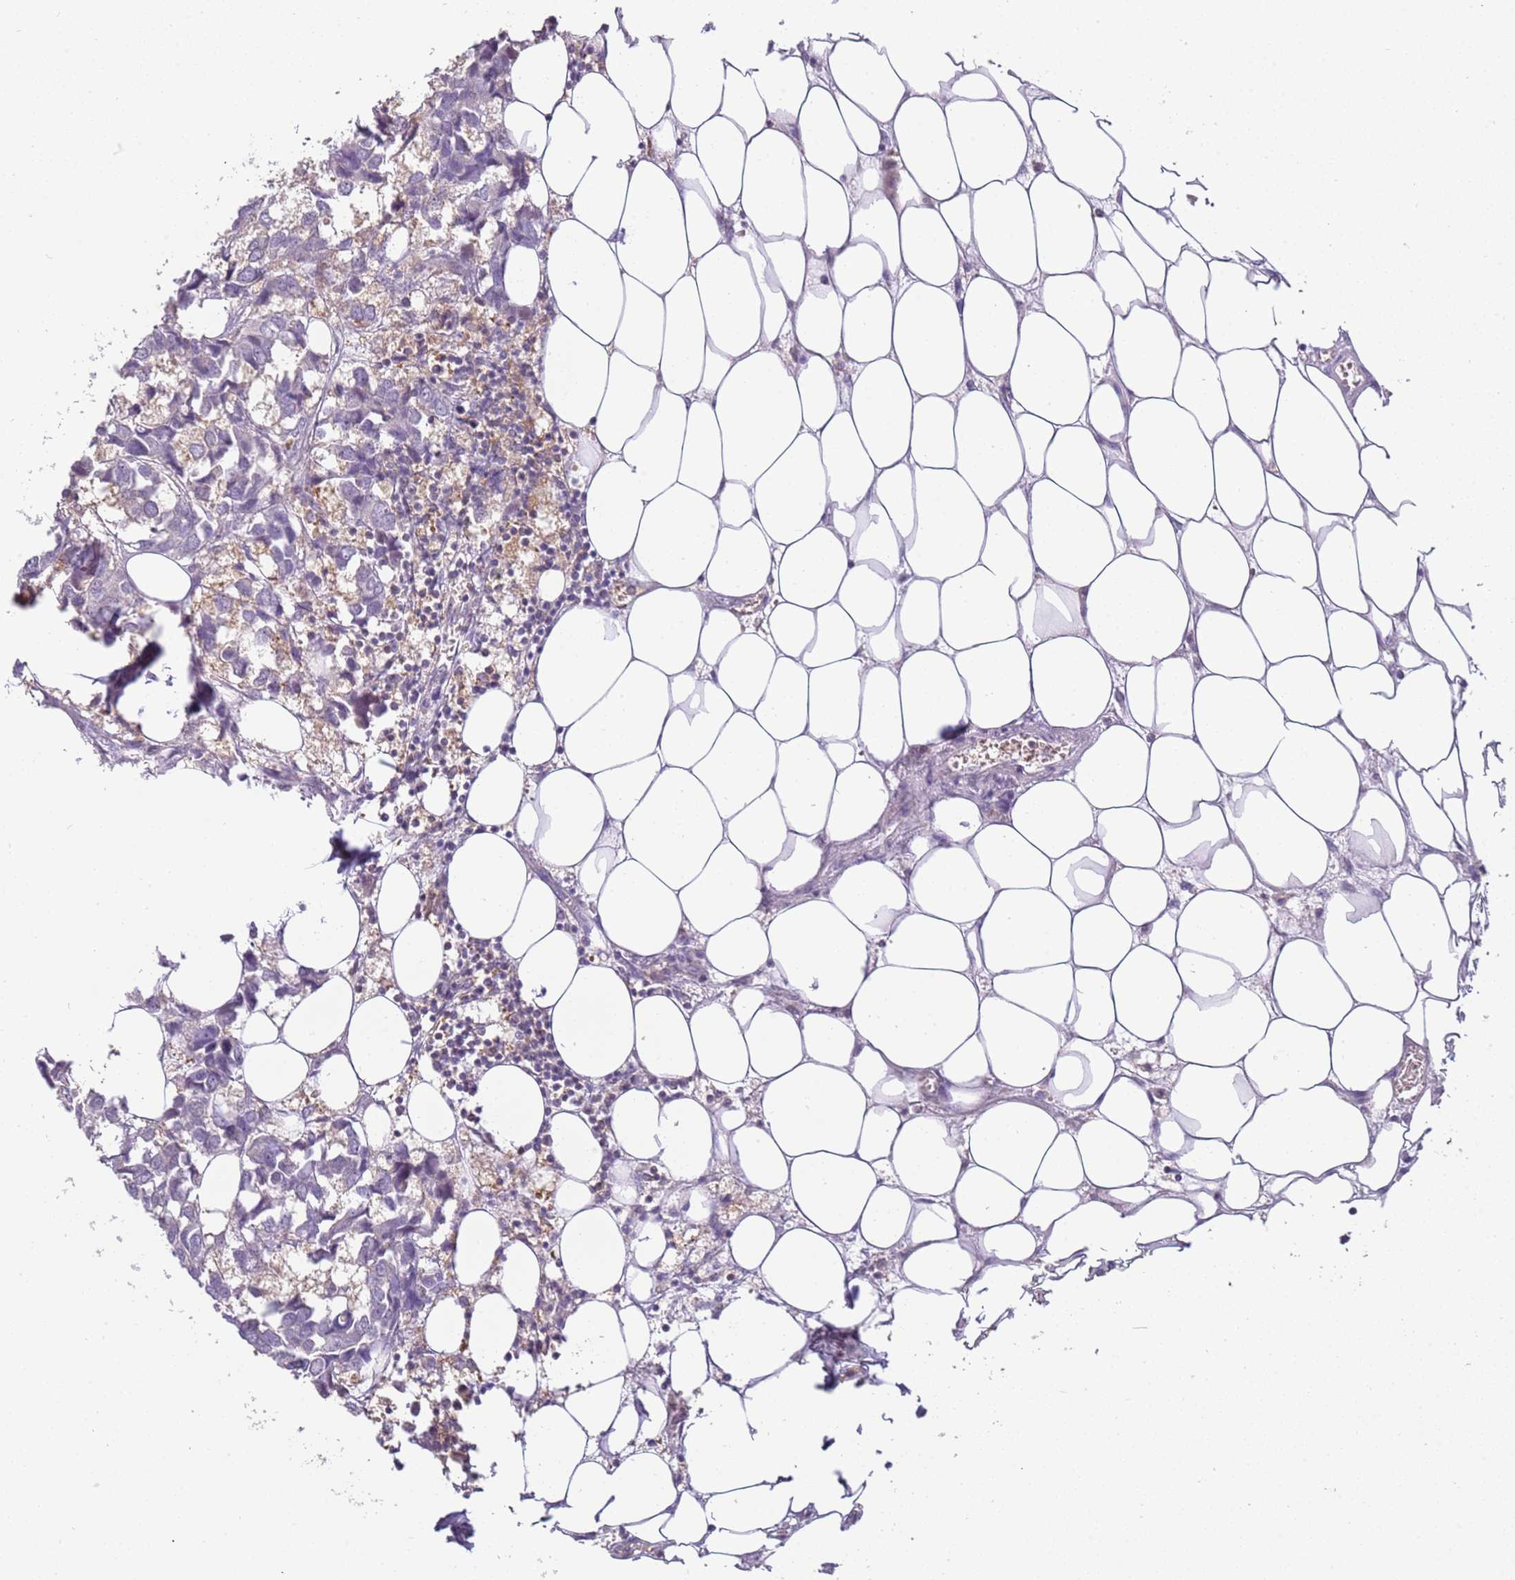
{"staining": {"intensity": "negative", "quantity": "none", "location": "none"}, "tissue": "breast cancer", "cell_type": "Tumor cells", "image_type": "cancer", "snomed": [{"axis": "morphology", "description": "Duct carcinoma"}, {"axis": "topography", "description": "Breast"}], "caption": "Immunohistochemical staining of breast cancer demonstrates no significant expression in tumor cells.", "gene": "ARHGAP5", "patient": {"sex": "female", "age": 83}}